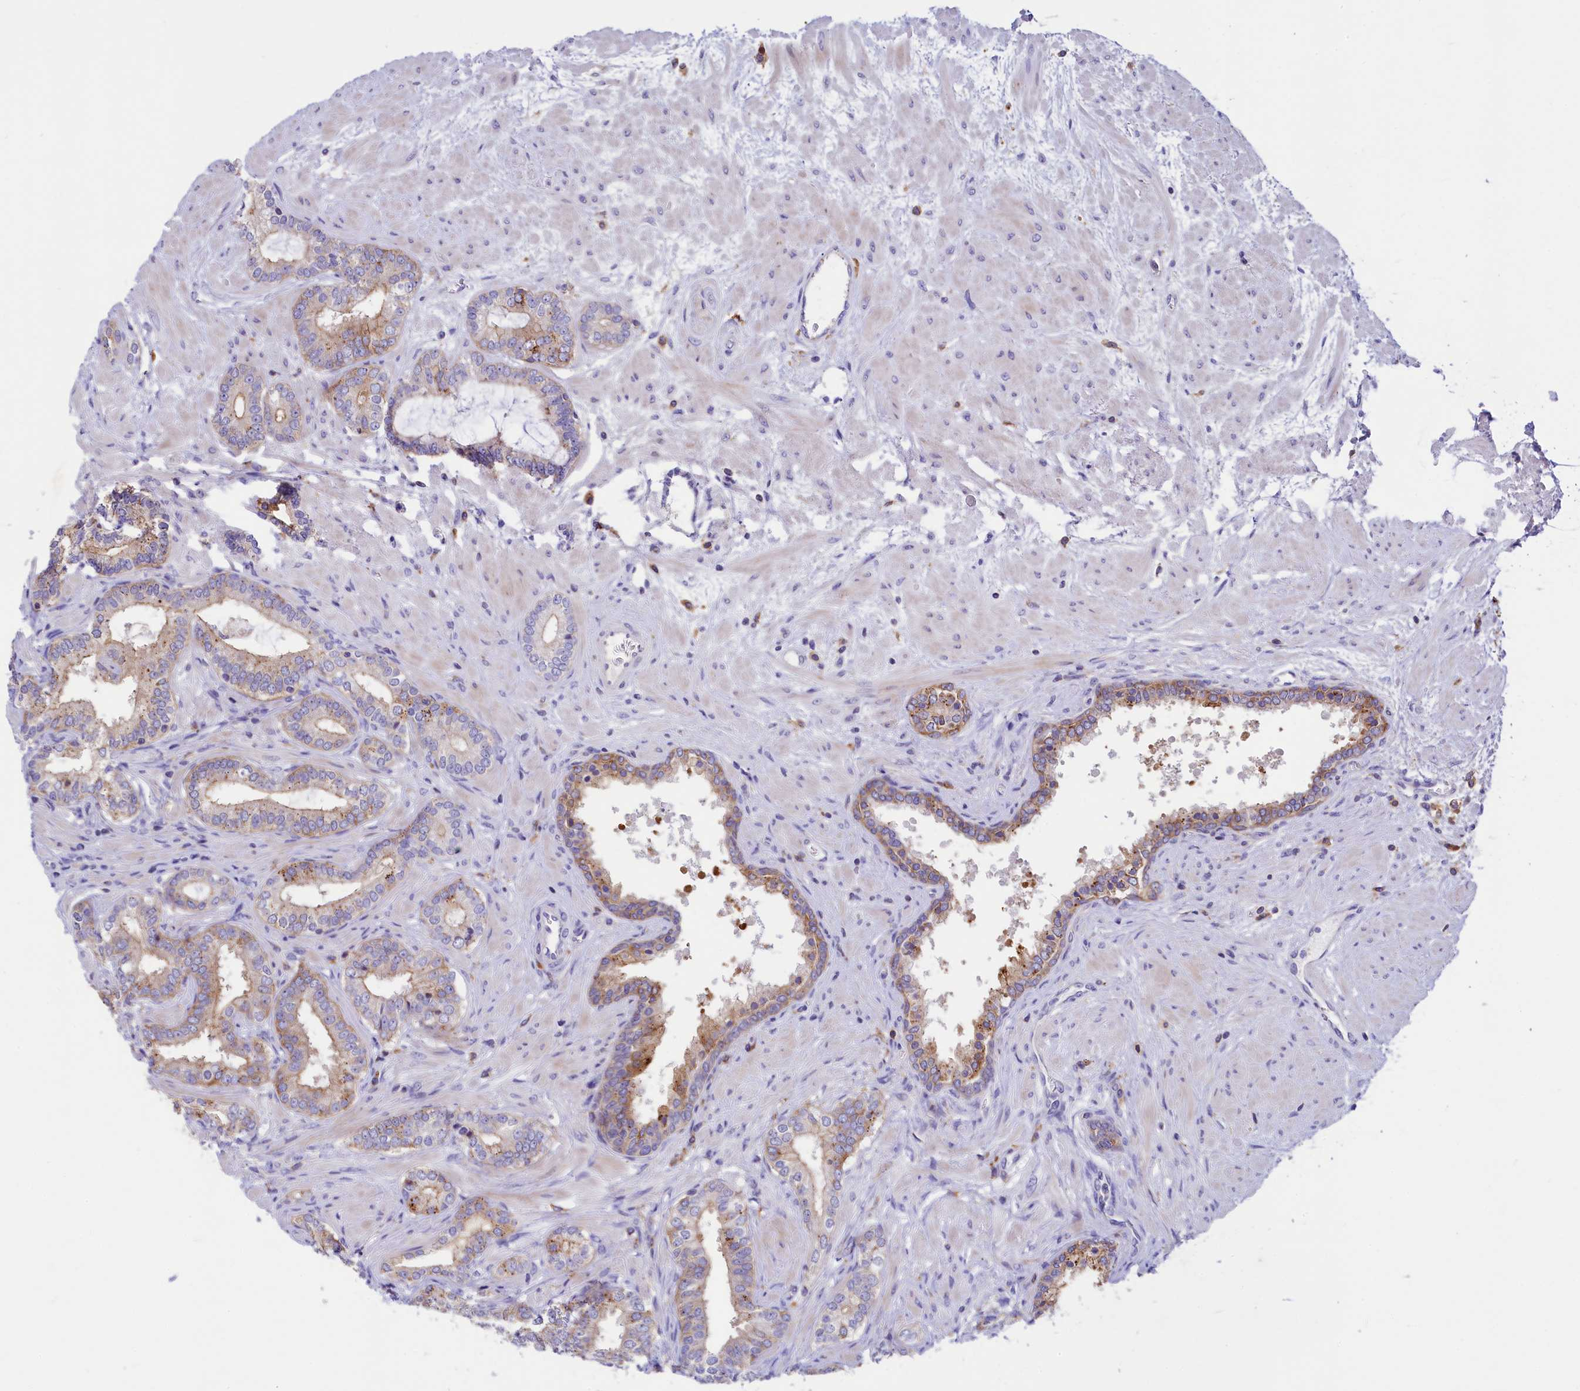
{"staining": {"intensity": "moderate", "quantity": "25%-75%", "location": "cytoplasmic/membranous"}, "tissue": "prostate cancer", "cell_type": "Tumor cells", "image_type": "cancer", "snomed": [{"axis": "morphology", "description": "Adenocarcinoma, High grade"}, {"axis": "topography", "description": "Prostate"}], "caption": "Immunohistochemistry (DAB) staining of prostate cancer (adenocarcinoma (high-grade)) demonstrates moderate cytoplasmic/membranous protein positivity in approximately 25%-75% of tumor cells.", "gene": "HPS6", "patient": {"sex": "male", "age": 64}}